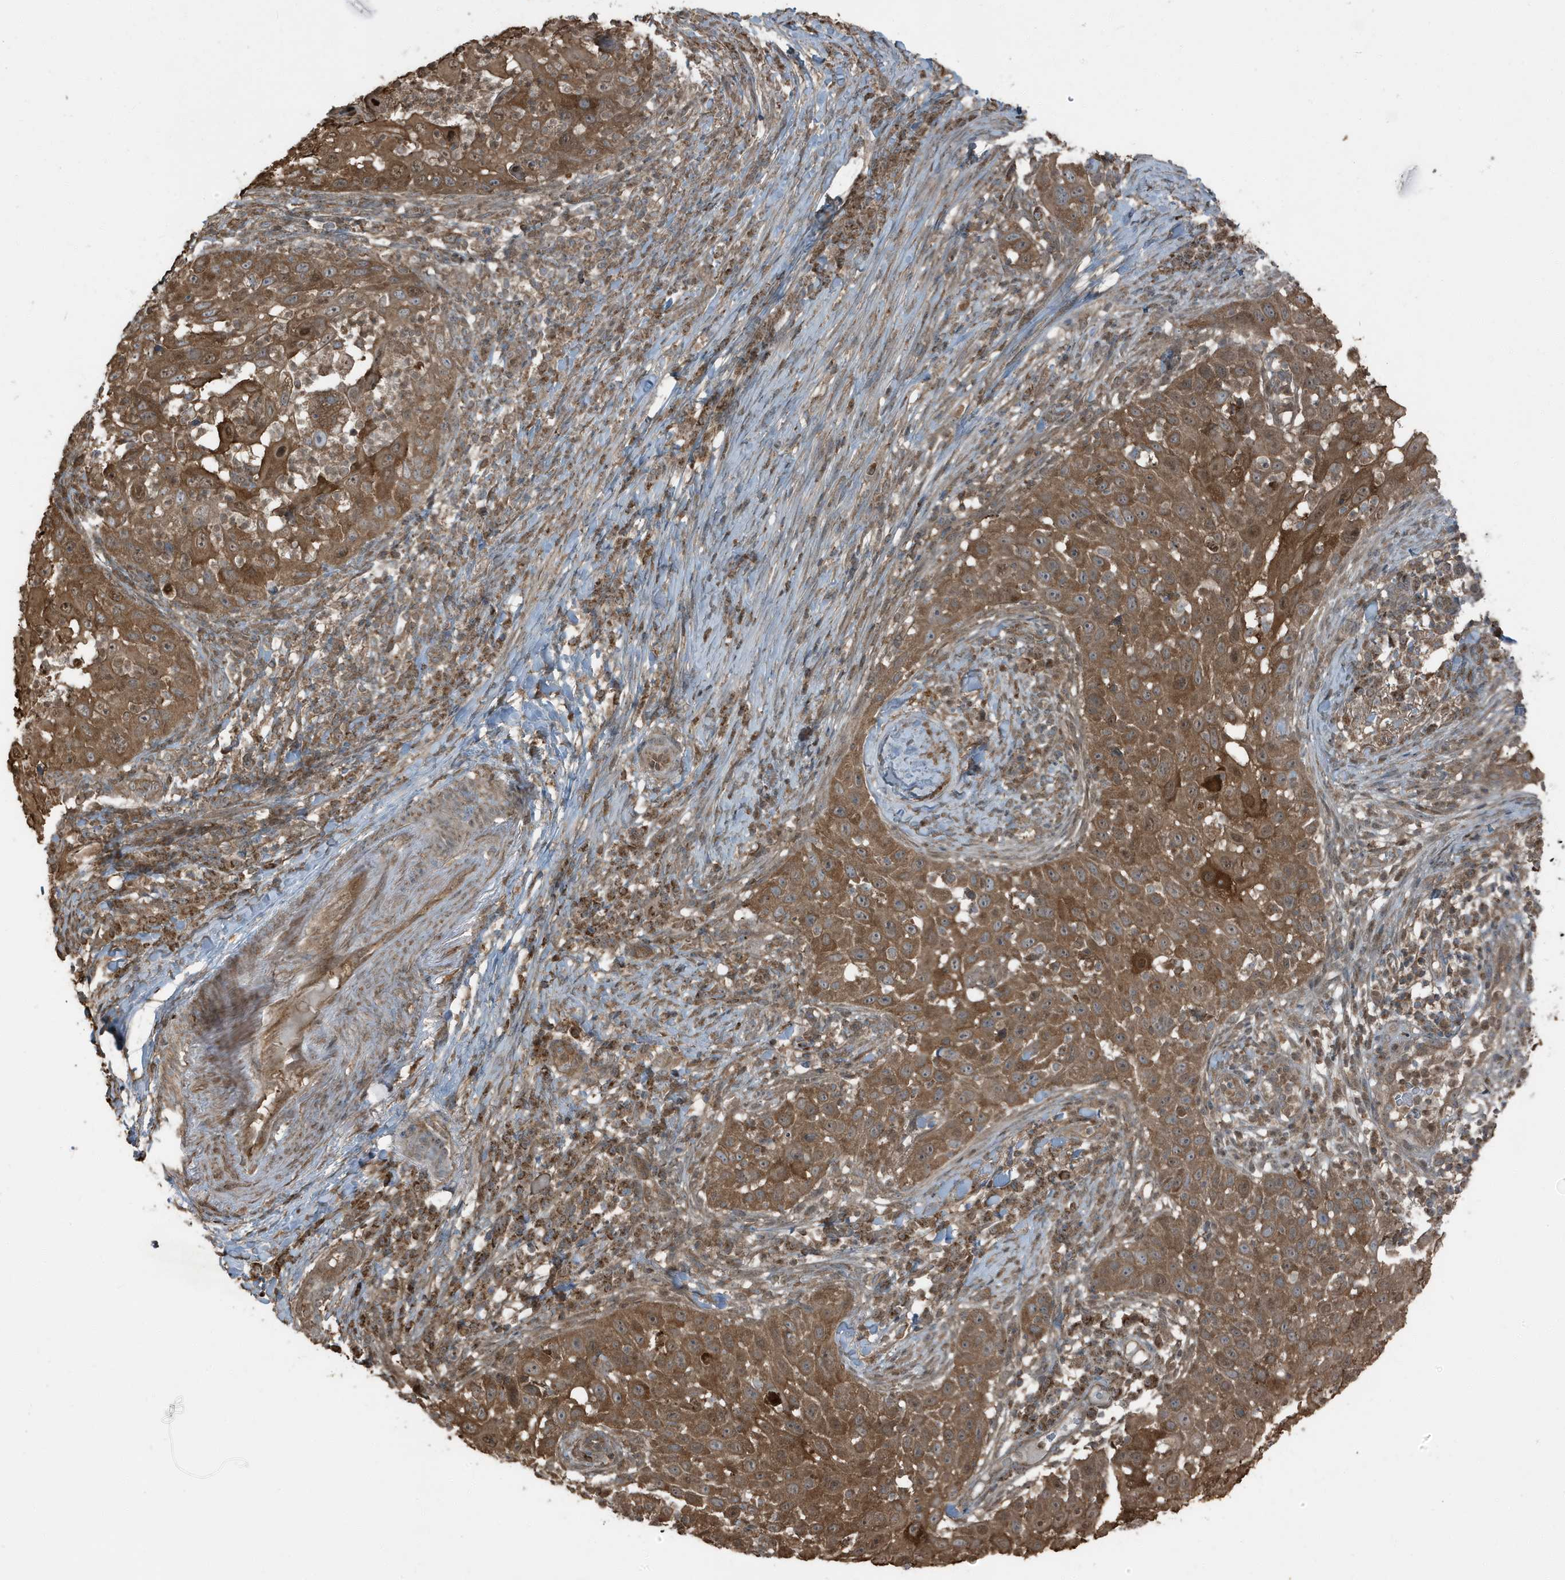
{"staining": {"intensity": "strong", "quantity": ">75%", "location": "cytoplasmic/membranous"}, "tissue": "skin cancer", "cell_type": "Tumor cells", "image_type": "cancer", "snomed": [{"axis": "morphology", "description": "Squamous cell carcinoma, NOS"}, {"axis": "topography", "description": "Skin"}], "caption": "Human skin cancer stained with a protein marker displays strong staining in tumor cells.", "gene": "AZI2", "patient": {"sex": "female", "age": 44}}